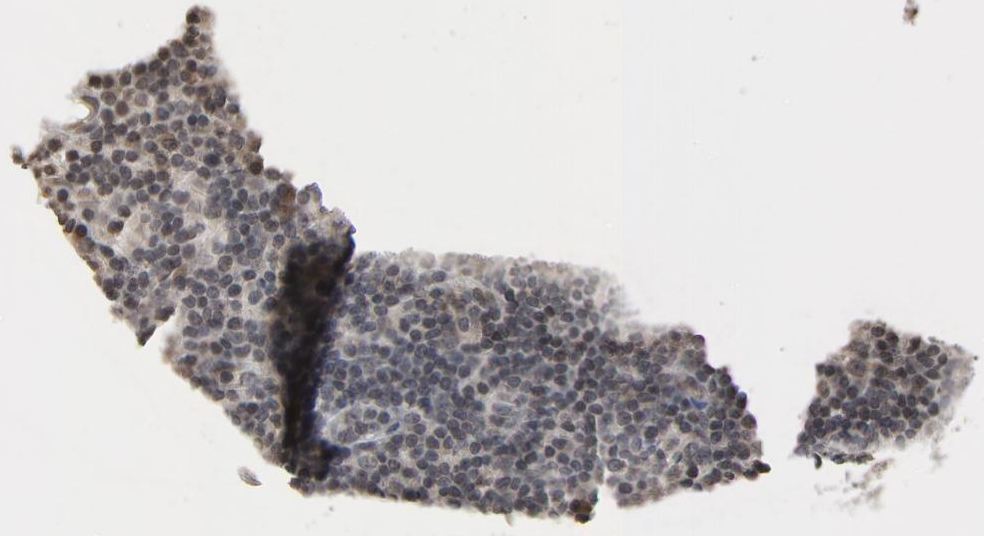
{"staining": {"intensity": "weak", "quantity": "<25%", "location": "nuclear"}, "tissue": "lymph node", "cell_type": "Germinal center cells", "image_type": "normal", "snomed": [{"axis": "morphology", "description": "Normal tissue, NOS"}, {"axis": "morphology", "description": "Squamous cell carcinoma, metastatic, NOS"}, {"axis": "topography", "description": "Lymph node"}], "caption": "Image shows no protein positivity in germinal center cells of normal lymph node.", "gene": "POM121", "patient": {"sex": "female", "age": 53}}